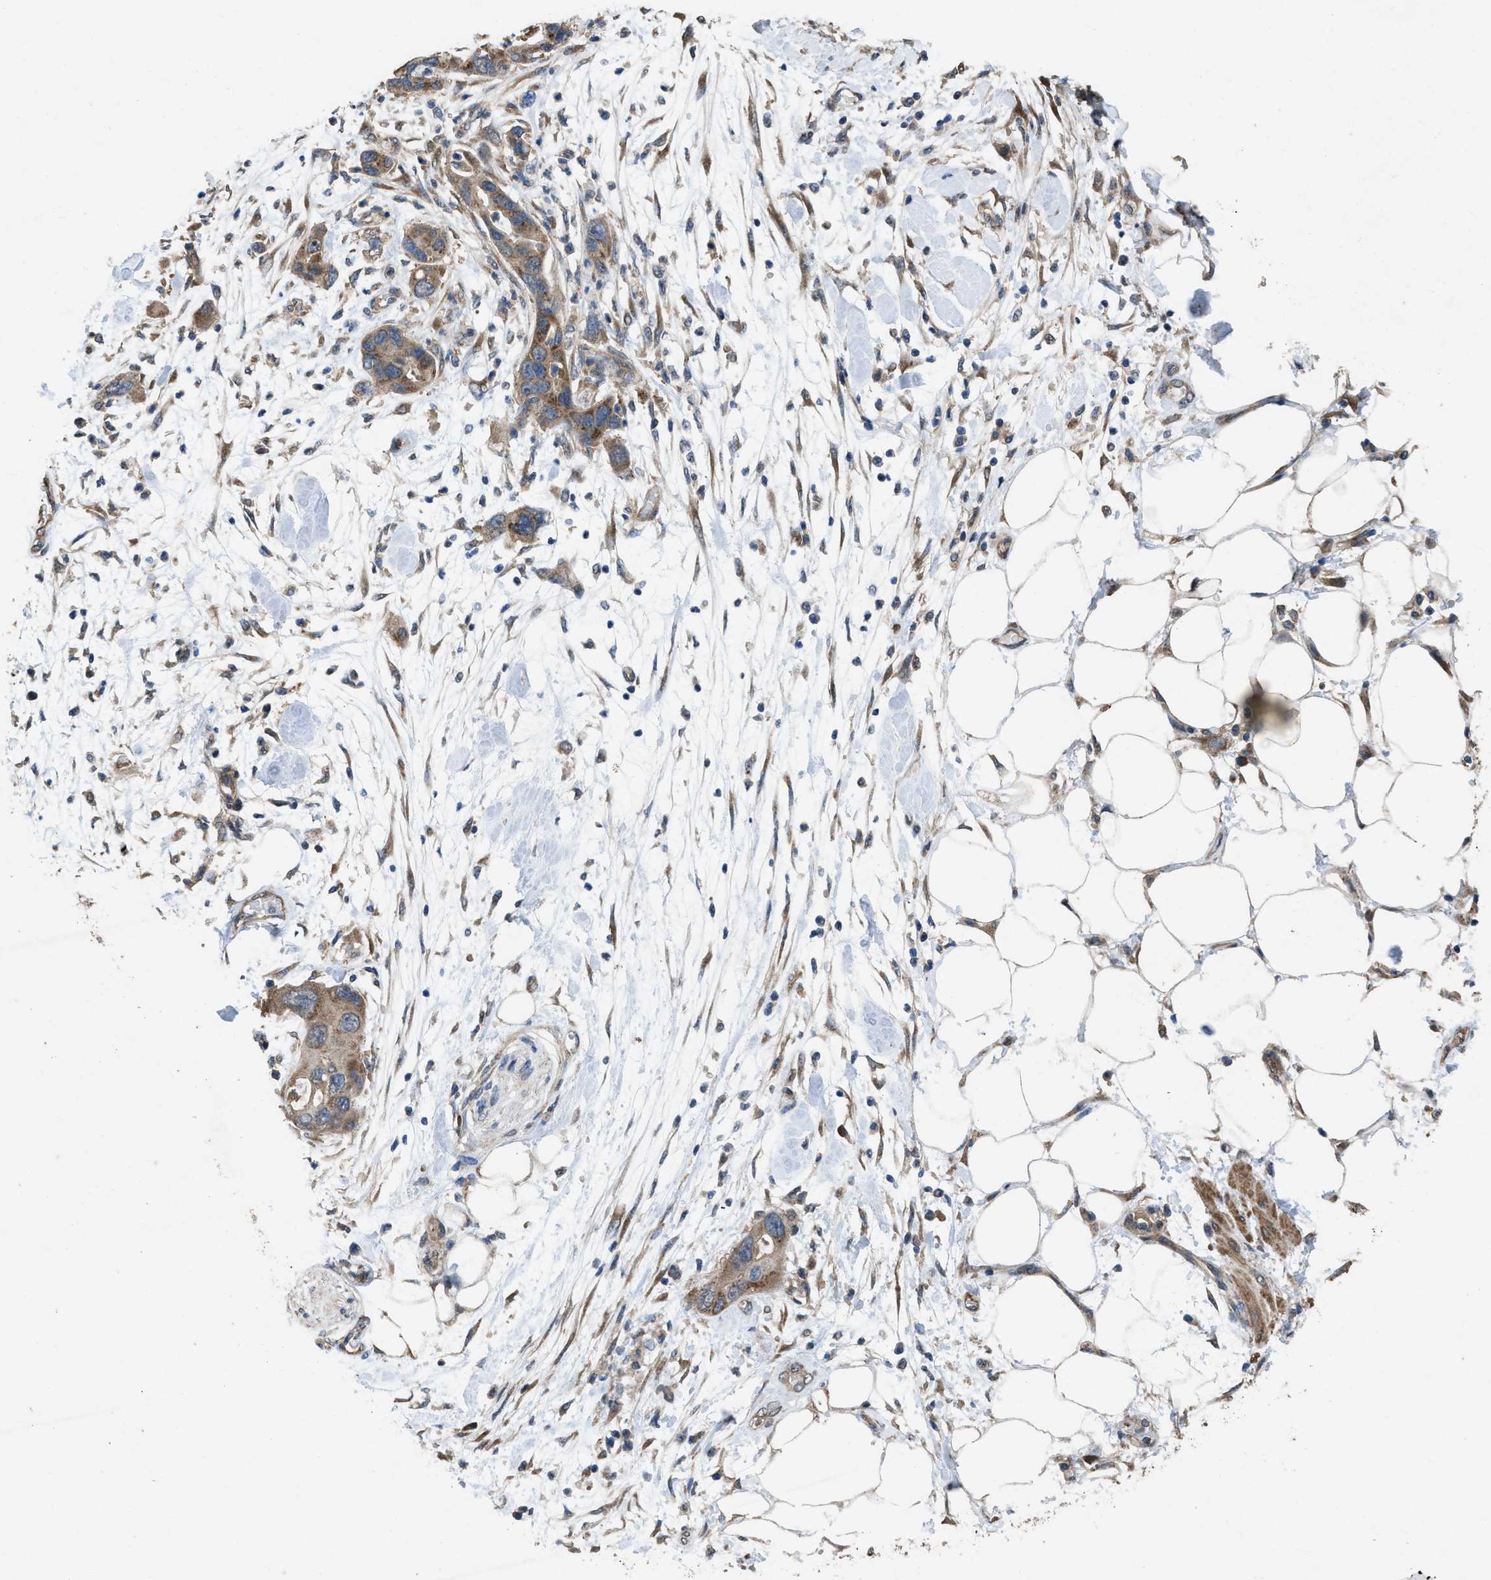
{"staining": {"intensity": "moderate", "quantity": ">75%", "location": "cytoplasmic/membranous"}, "tissue": "pancreatic cancer", "cell_type": "Tumor cells", "image_type": "cancer", "snomed": [{"axis": "morphology", "description": "Normal tissue, NOS"}, {"axis": "morphology", "description": "Adenocarcinoma, NOS"}, {"axis": "topography", "description": "Pancreas"}], "caption": "A brown stain labels moderate cytoplasmic/membranous expression of a protein in human pancreatic cancer (adenocarcinoma) tumor cells.", "gene": "ARL6", "patient": {"sex": "female", "age": 71}}